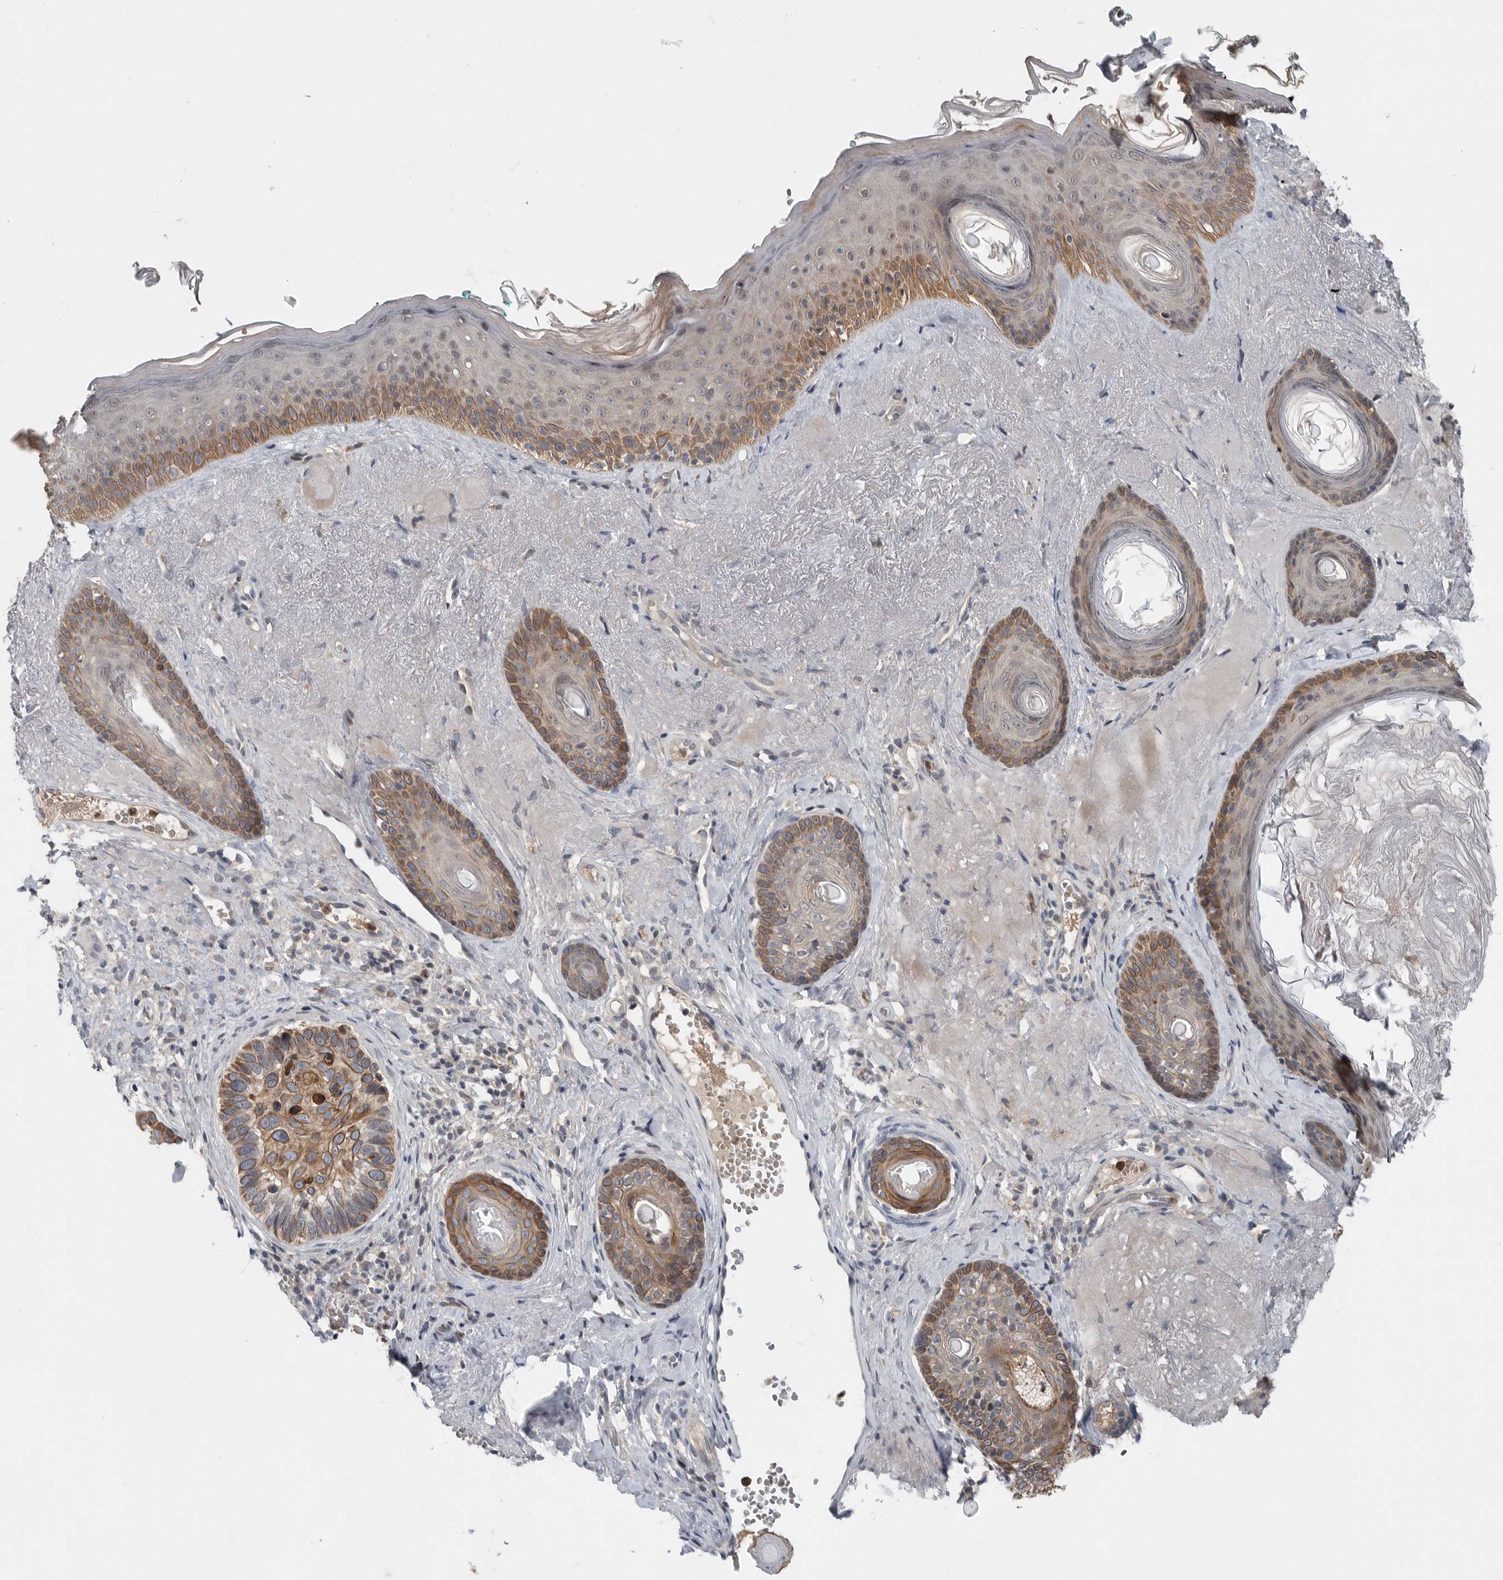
{"staining": {"intensity": "moderate", "quantity": "25%-75%", "location": "cytoplasmic/membranous"}, "tissue": "skin cancer", "cell_type": "Tumor cells", "image_type": "cancer", "snomed": [{"axis": "morphology", "description": "Basal cell carcinoma"}, {"axis": "topography", "description": "Skin"}], "caption": "This image displays immunohistochemistry (IHC) staining of skin basal cell carcinoma, with medium moderate cytoplasmic/membranous positivity in about 25%-75% of tumor cells.", "gene": "SCP2", "patient": {"sex": "male", "age": 62}}